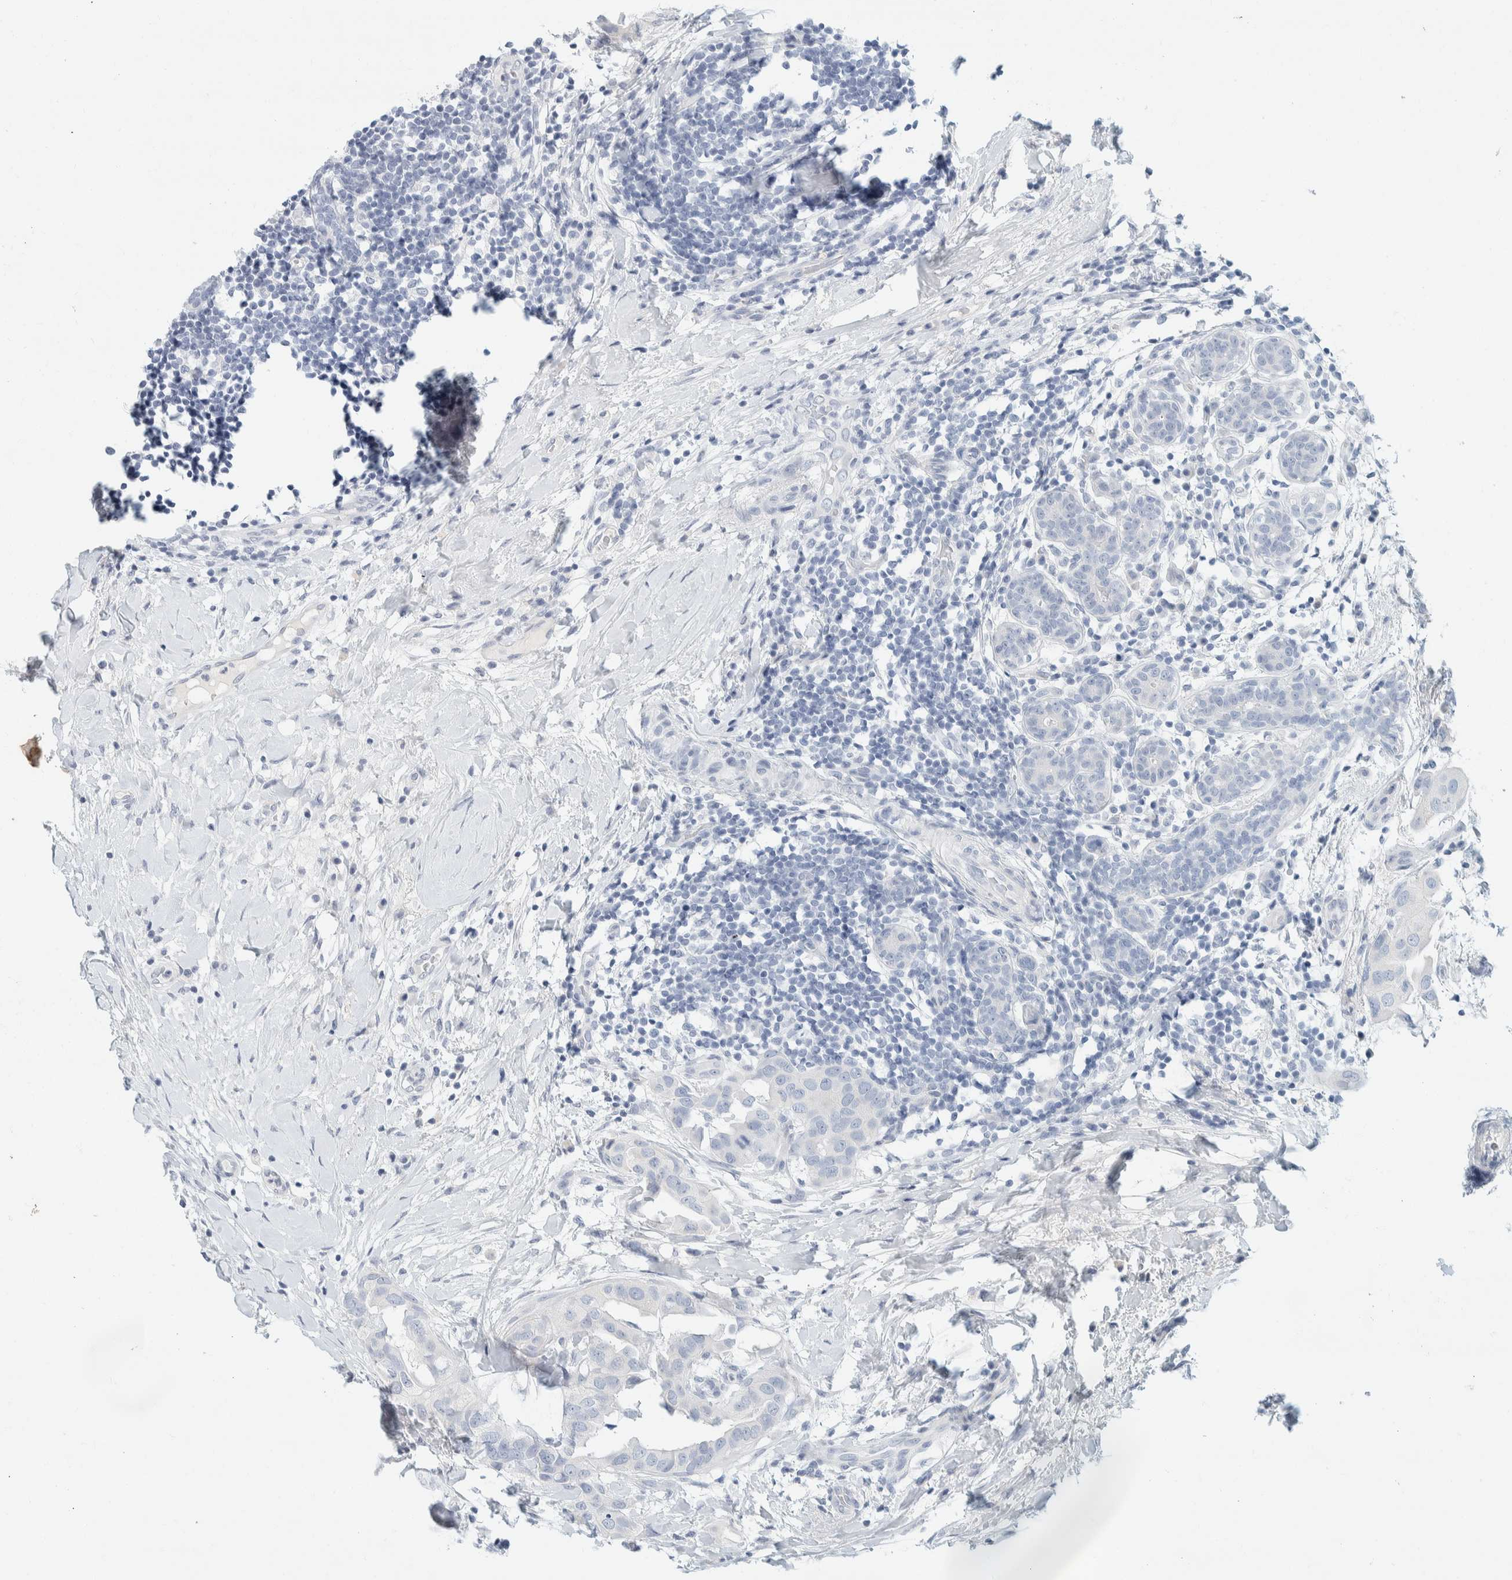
{"staining": {"intensity": "negative", "quantity": "none", "location": "none"}, "tissue": "breast cancer", "cell_type": "Tumor cells", "image_type": "cancer", "snomed": [{"axis": "morphology", "description": "Duct carcinoma"}, {"axis": "topography", "description": "Breast"}], "caption": "The histopathology image displays no staining of tumor cells in breast cancer.", "gene": "ALOX12B", "patient": {"sex": "female", "age": 40}}